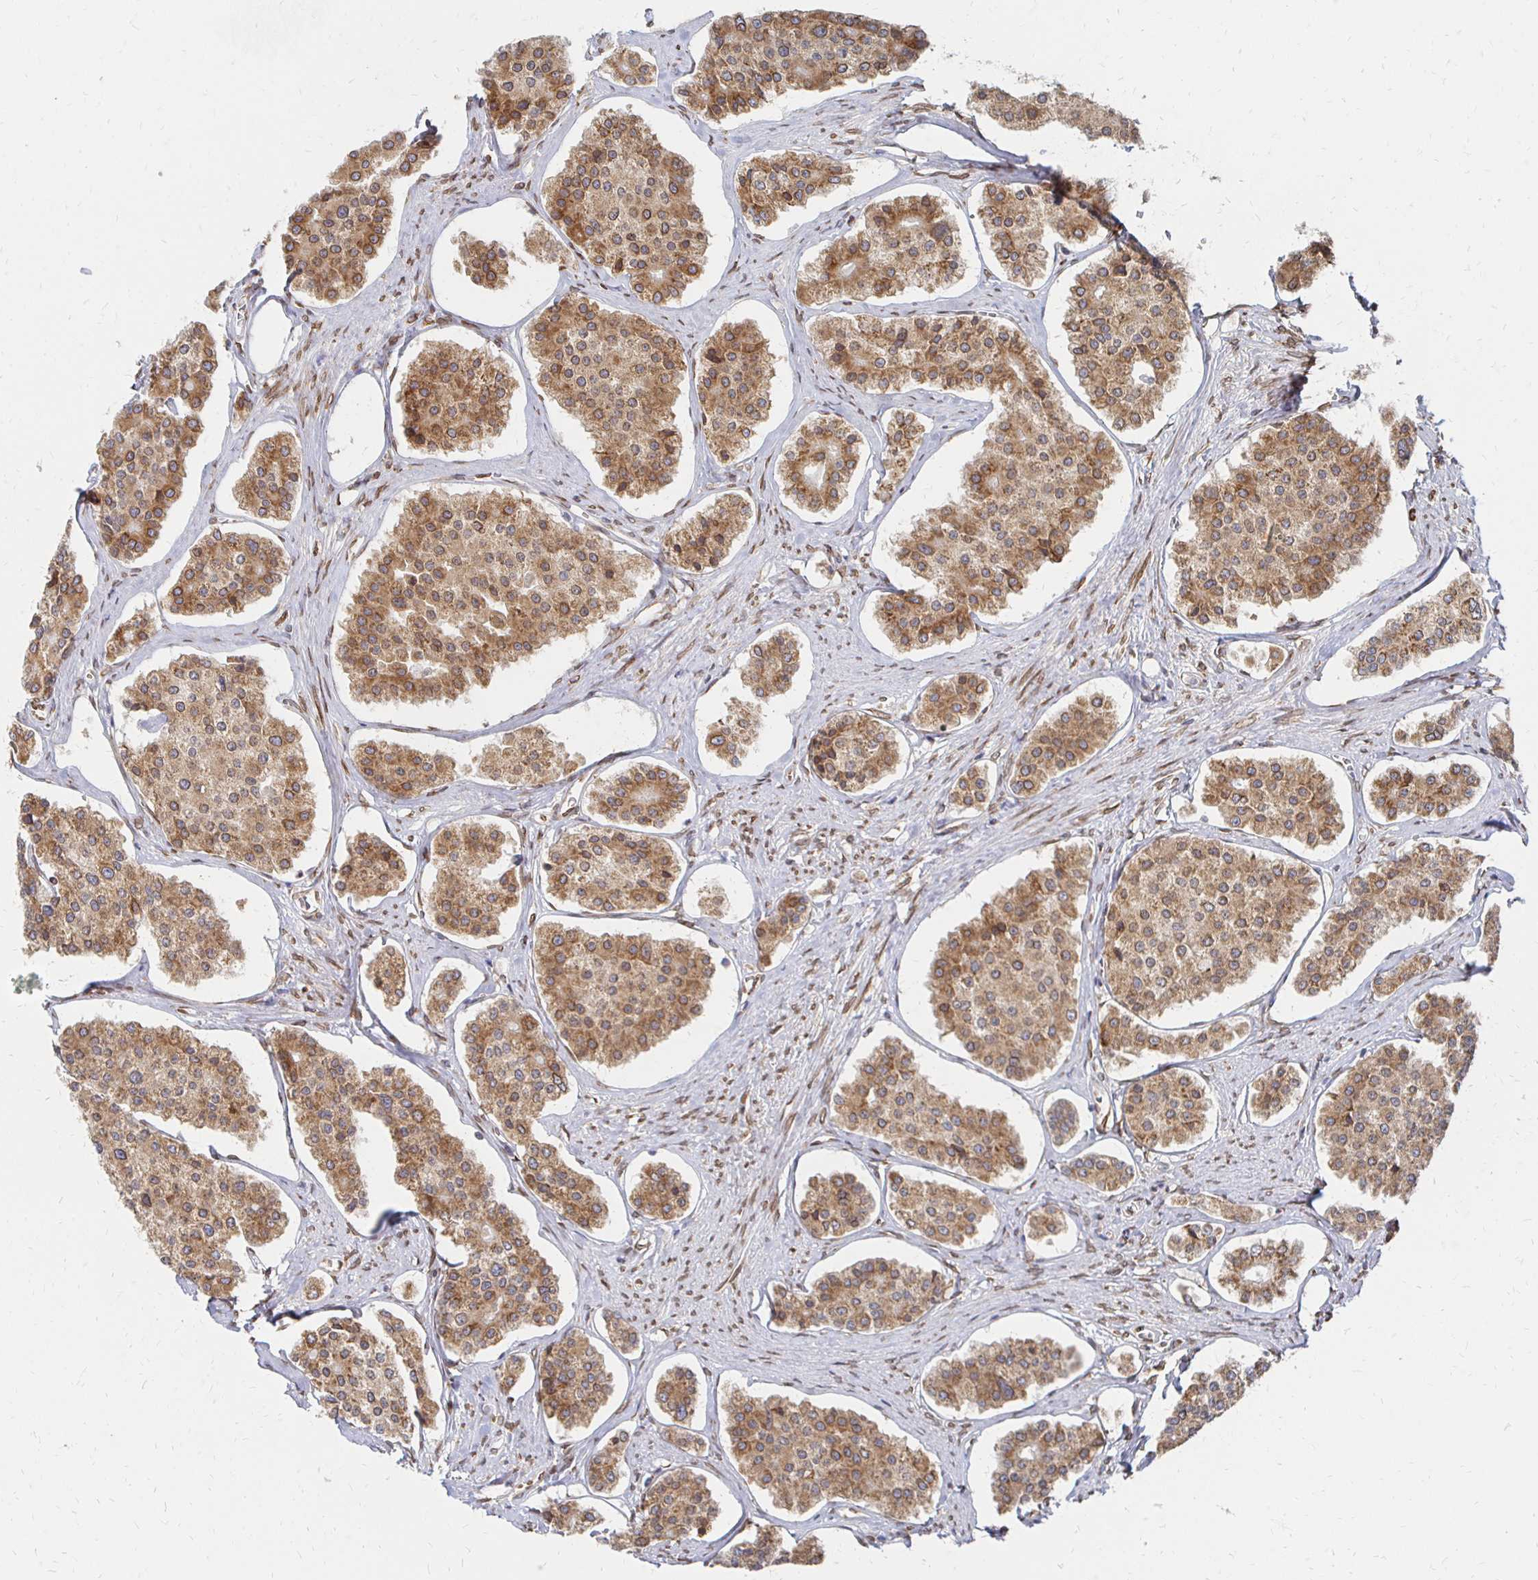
{"staining": {"intensity": "moderate", "quantity": ">75%", "location": "cytoplasmic/membranous,nuclear"}, "tissue": "carcinoid", "cell_type": "Tumor cells", "image_type": "cancer", "snomed": [{"axis": "morphology", "description": "Carcinoid, malignant, NOS"}, {"axis": "topography", "description": "Small intestine"}], "caption": "Protein staining shows moderate cytoplasmic/membranous and nuclear staining in approximately >75% of tumor cells in carcinoid.", "gene": "PELI3", "patient": {"sex": "female", "age": 65}}